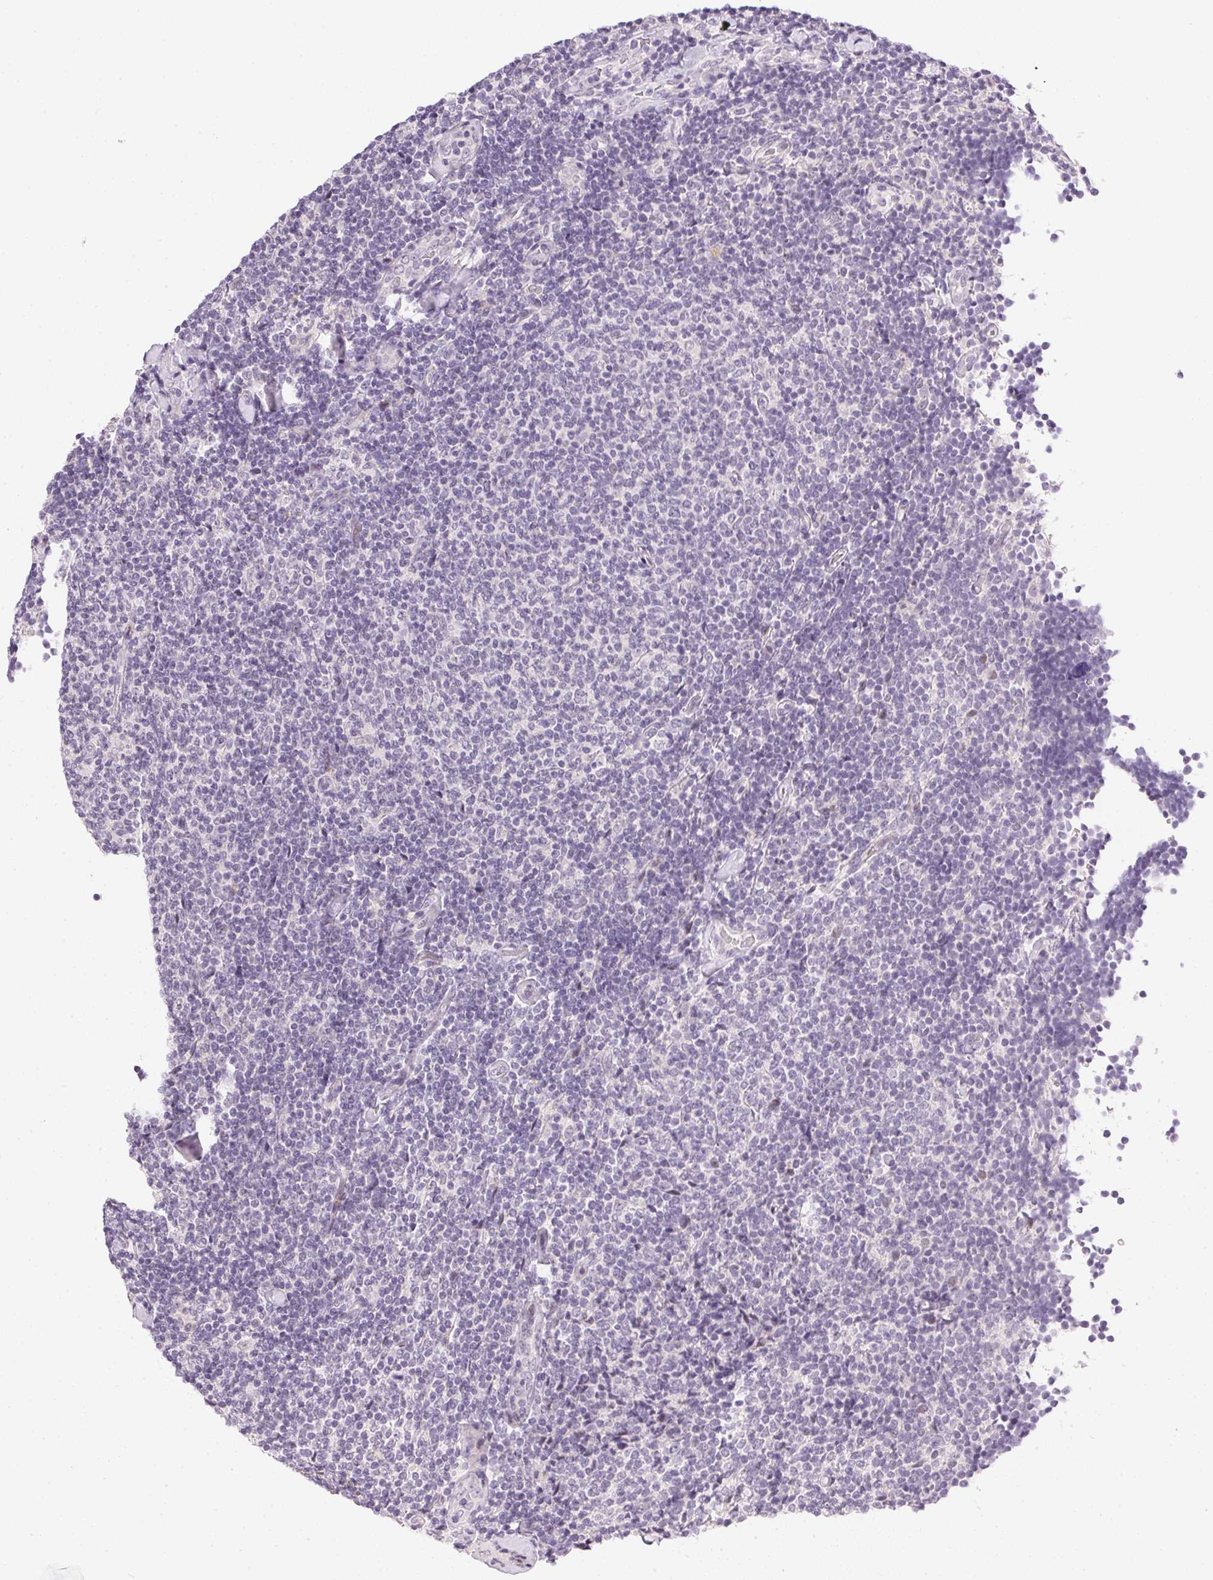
{"staining": {"intensity": "negative", "quantity": "none", "location": "none"}, "tissue": "lymphoma", "cell_type": "Tumor cells", "image_type": "cancer", "snomed": [{"axis": "morphology", "description": "Malignant lymphoma, non-Hodgkin's type, Low grade"}, {"axis": "topography", "description": "Lymph node"}], "caption": "This is an IHC photomicrograph of human malignant lymphoma, non-Hodgkin's type (low-grade). There is no staining in tumor cells.", "gene": "GSDMC", "patient": {"sex": "male", "age": 52}}